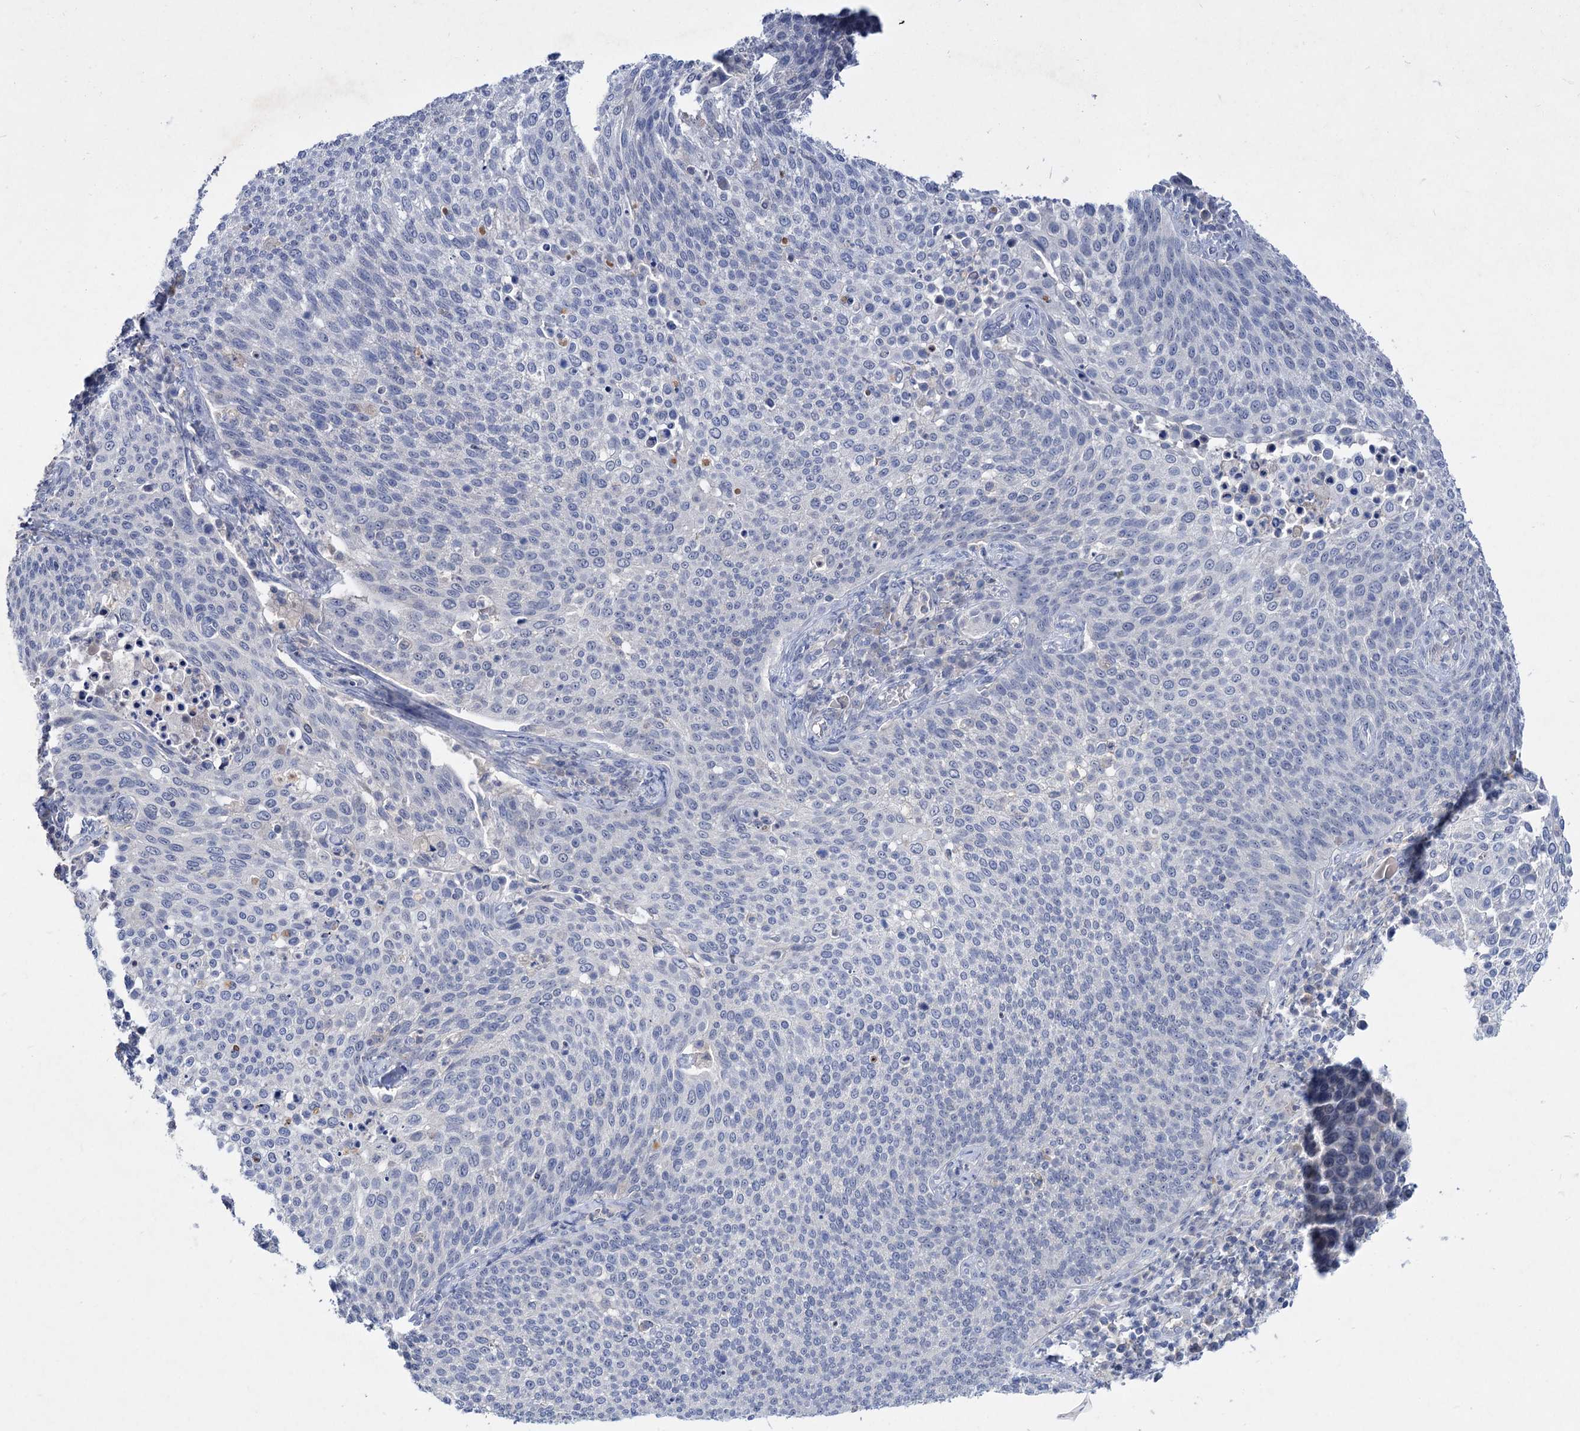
{"staining": {"intensity": "negative", "quantity": "none", "location": "none"}, "tissue": "cervical cancer", "cell_type": "Tumor cells", "image_type": "cancer", "snomed": [{"axis": "morphology", "description": "Squamous cell carcinoma, NOS"}, {"axis": "topography", "description": "Cervix"}], "caption": "Tumor cells are negative for protein expression in human cervical squamous cell carcinoma. (DAB immunohistochemistry (IHC) with hematoxylin counter stain).", "gene": "ATP4A", "patient": {"sex": "female", "age": 34}}